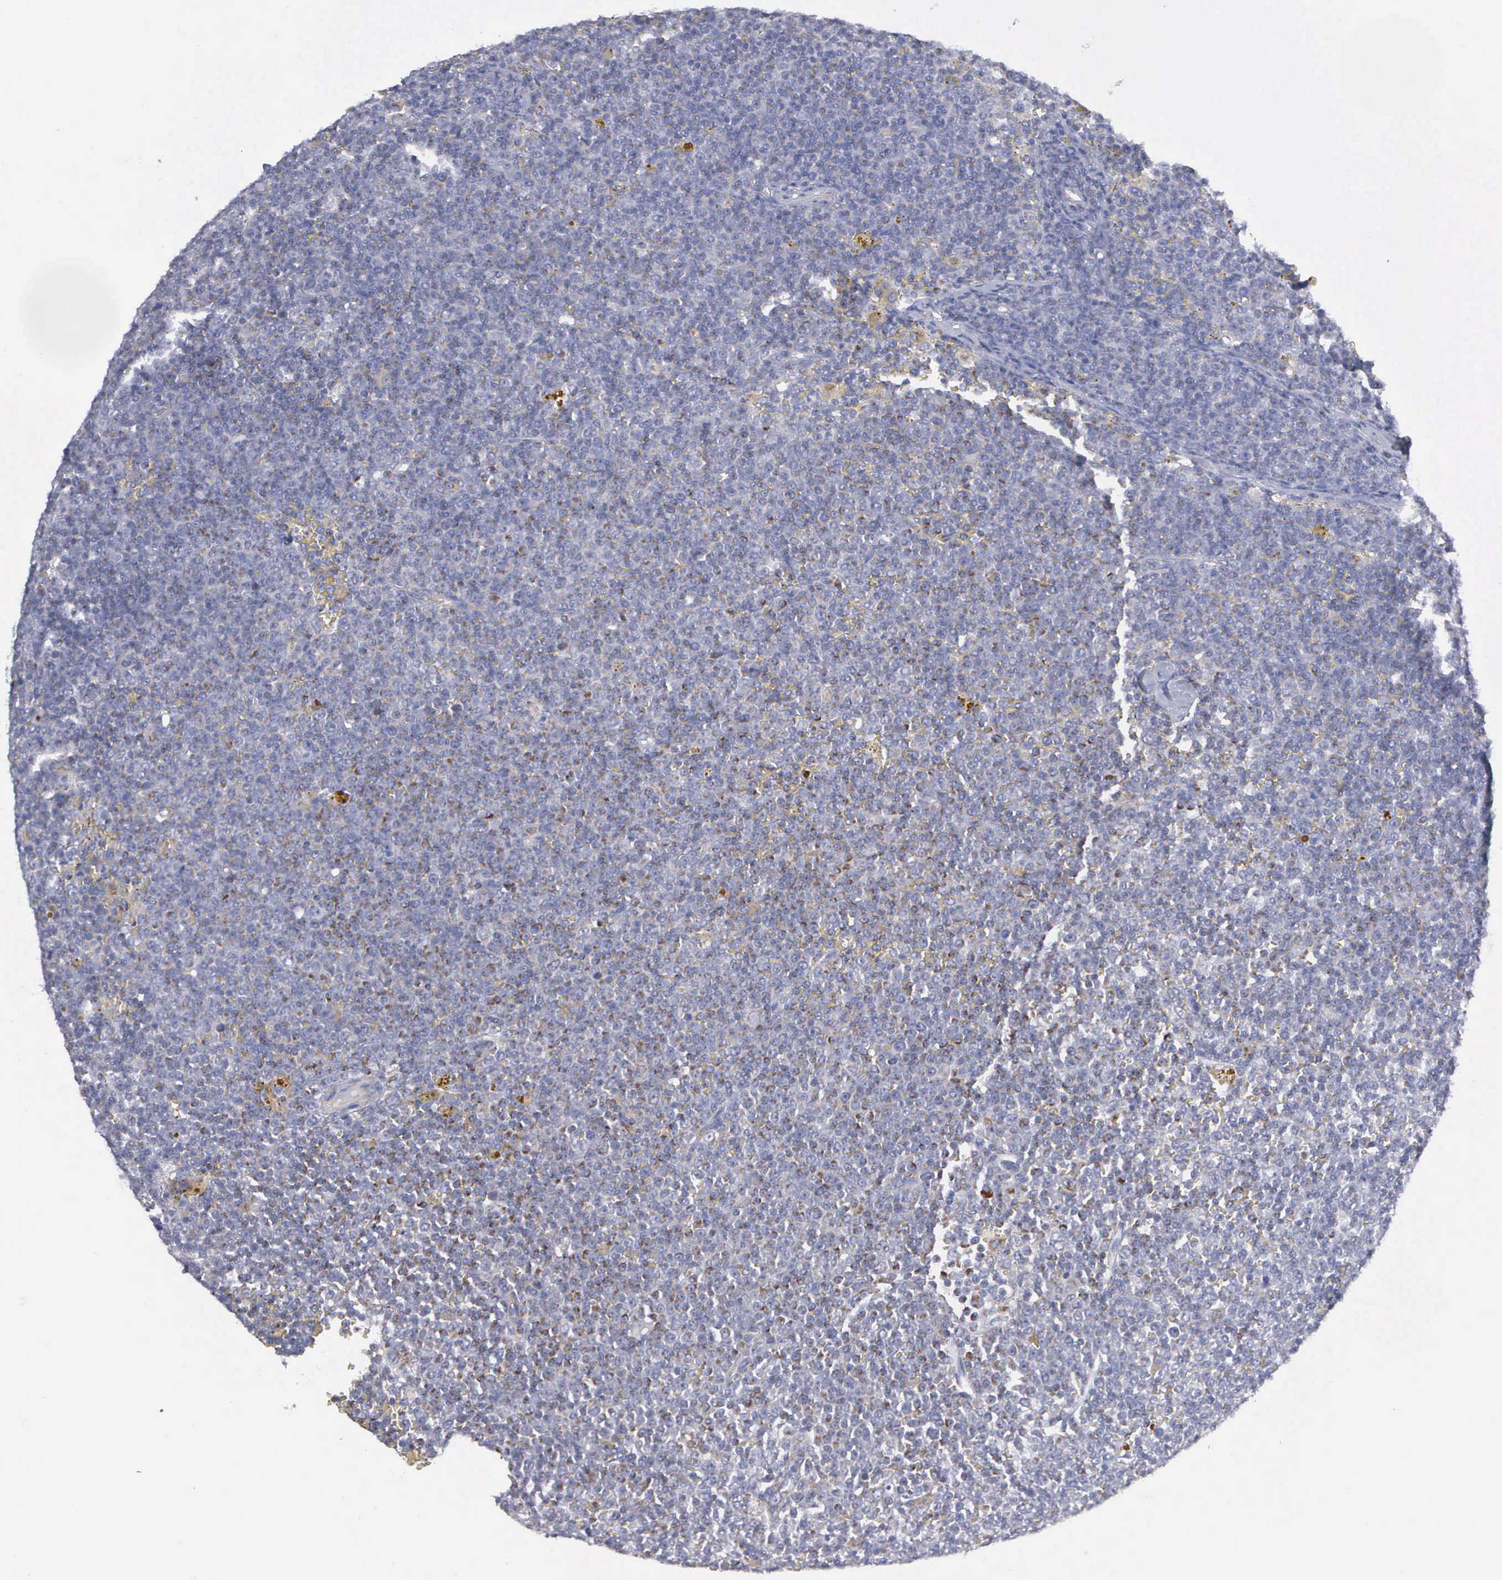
{"staining": {"intensity": "weak", "quantity": "25%-75%", "location": "cytoplasmic/membranous"}, "tissue": "lymphoma", "cell_type": "Tumor cells", "image_type": "cancer", "snomed": [{"axis": "morphology", "description": "Malignant lymphoma, non-Hodgkin's type, Low grade"}, {"axis": "topography", "description": "Lymph node"}], "caption": "Brown immunohistochemical staining in human lymphoma exhibits weak cytoplasmic/membranous positivity in about 25%-75% of tumor cells.", "gene": "APOOL", "patient": {"sex": "male", "age": 50}}